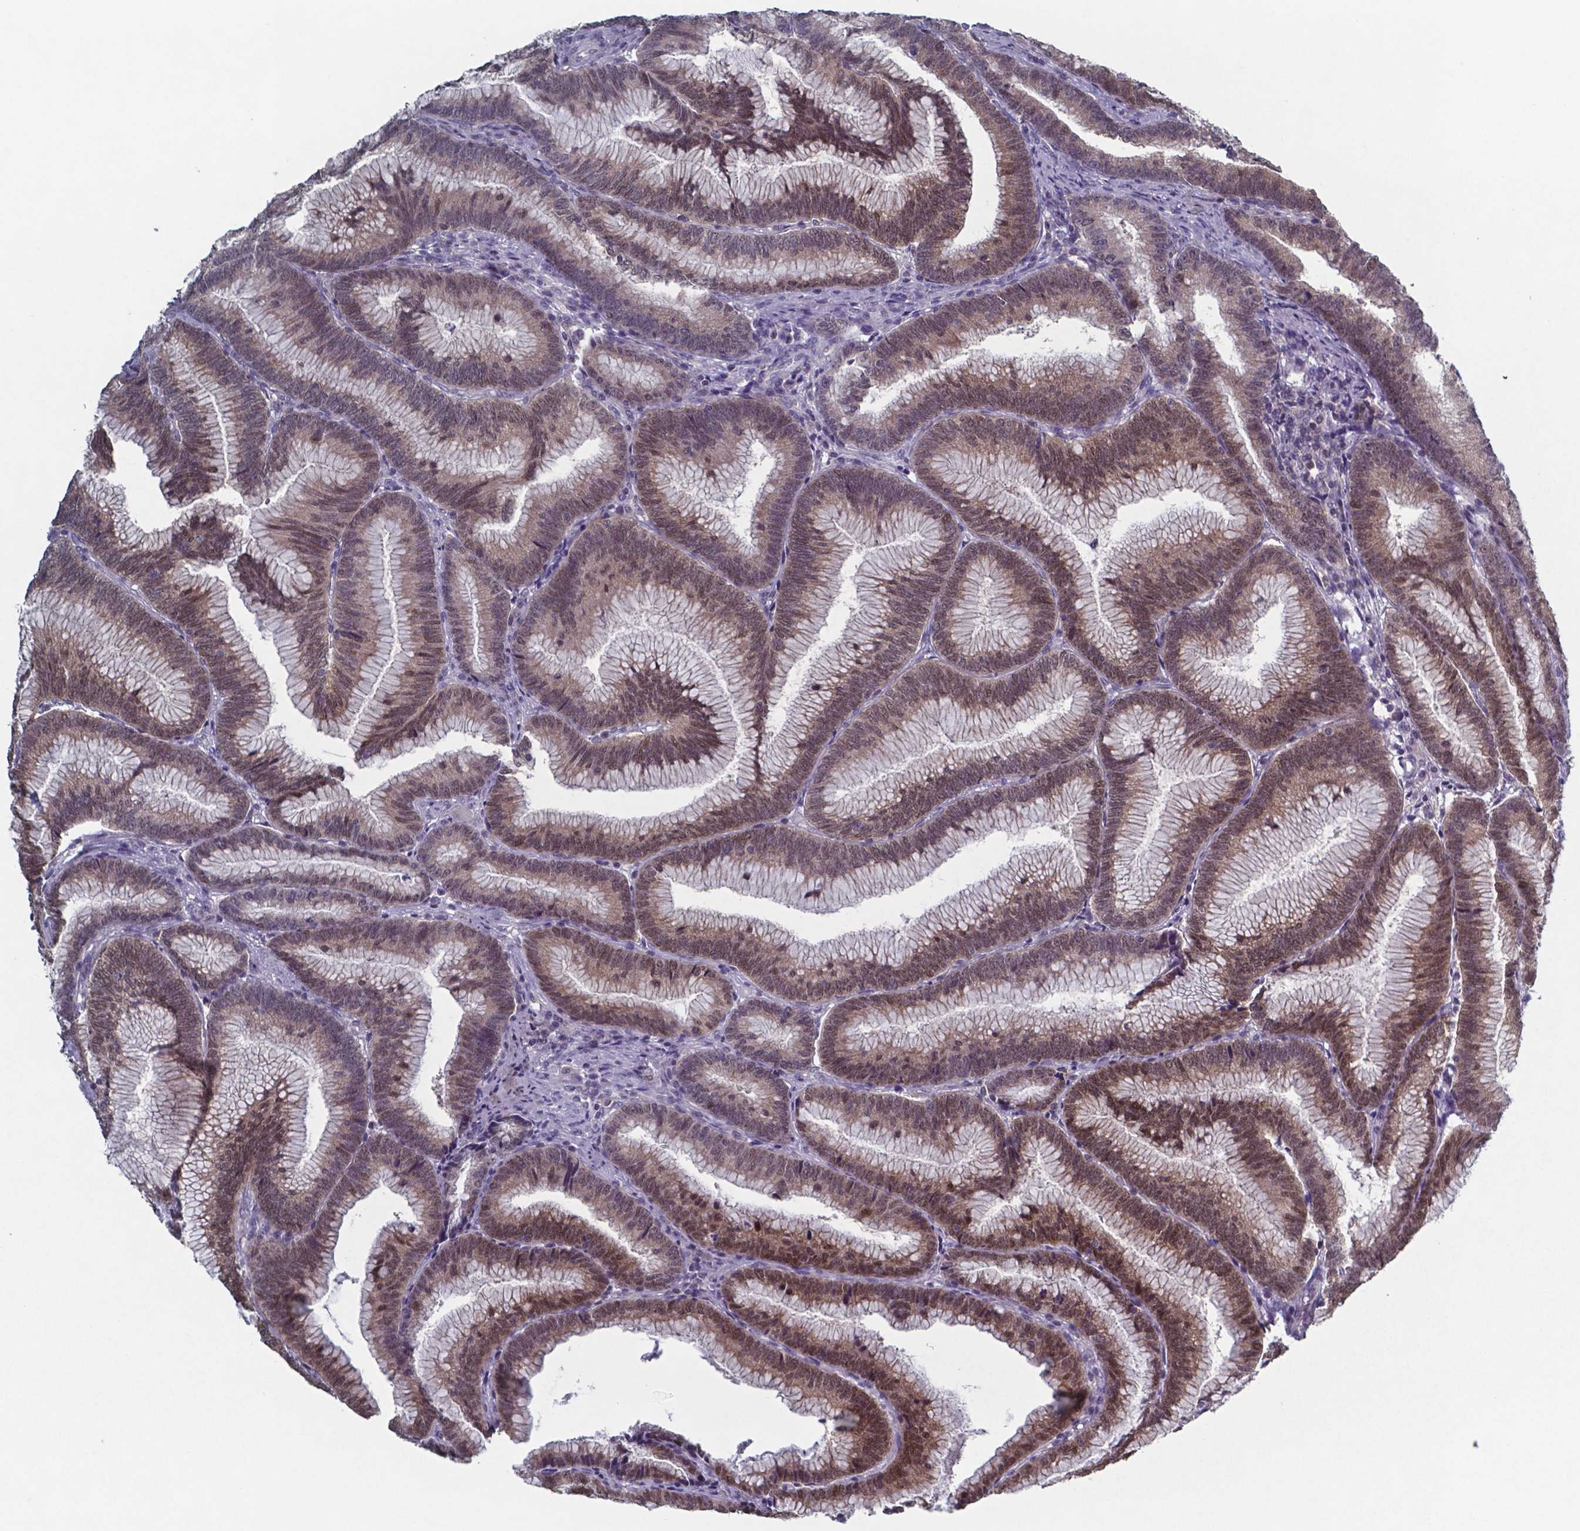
{"staining": {"intensity": "moderate", "quantity": "25%-75%", "location": "cytoplasmic/membranous,nuclear"}, "tissue": "colorectal cancer", "cell_type": "Tumor cells", "image_type": "cancer", "snomed": [{"axis": "morphology", "description": "Adenocarcinoma, NOS"}, {"axis": "topography", "description": "Colon"}], "caption": "Immunohistochemistry image of neoplastic tissue: colorectal cancer (adenocarcinoma) stained using immunohistochemistry demonstrates medium levels of moderate protein expression localized specifically in the cytoplasmic/membranous and nuclear of tumor cells, appearing as a cytoplasmic/membranous and nuclear brown color.", "gene": "TDP2", "patient": {"sex": "female", "age": 78}}